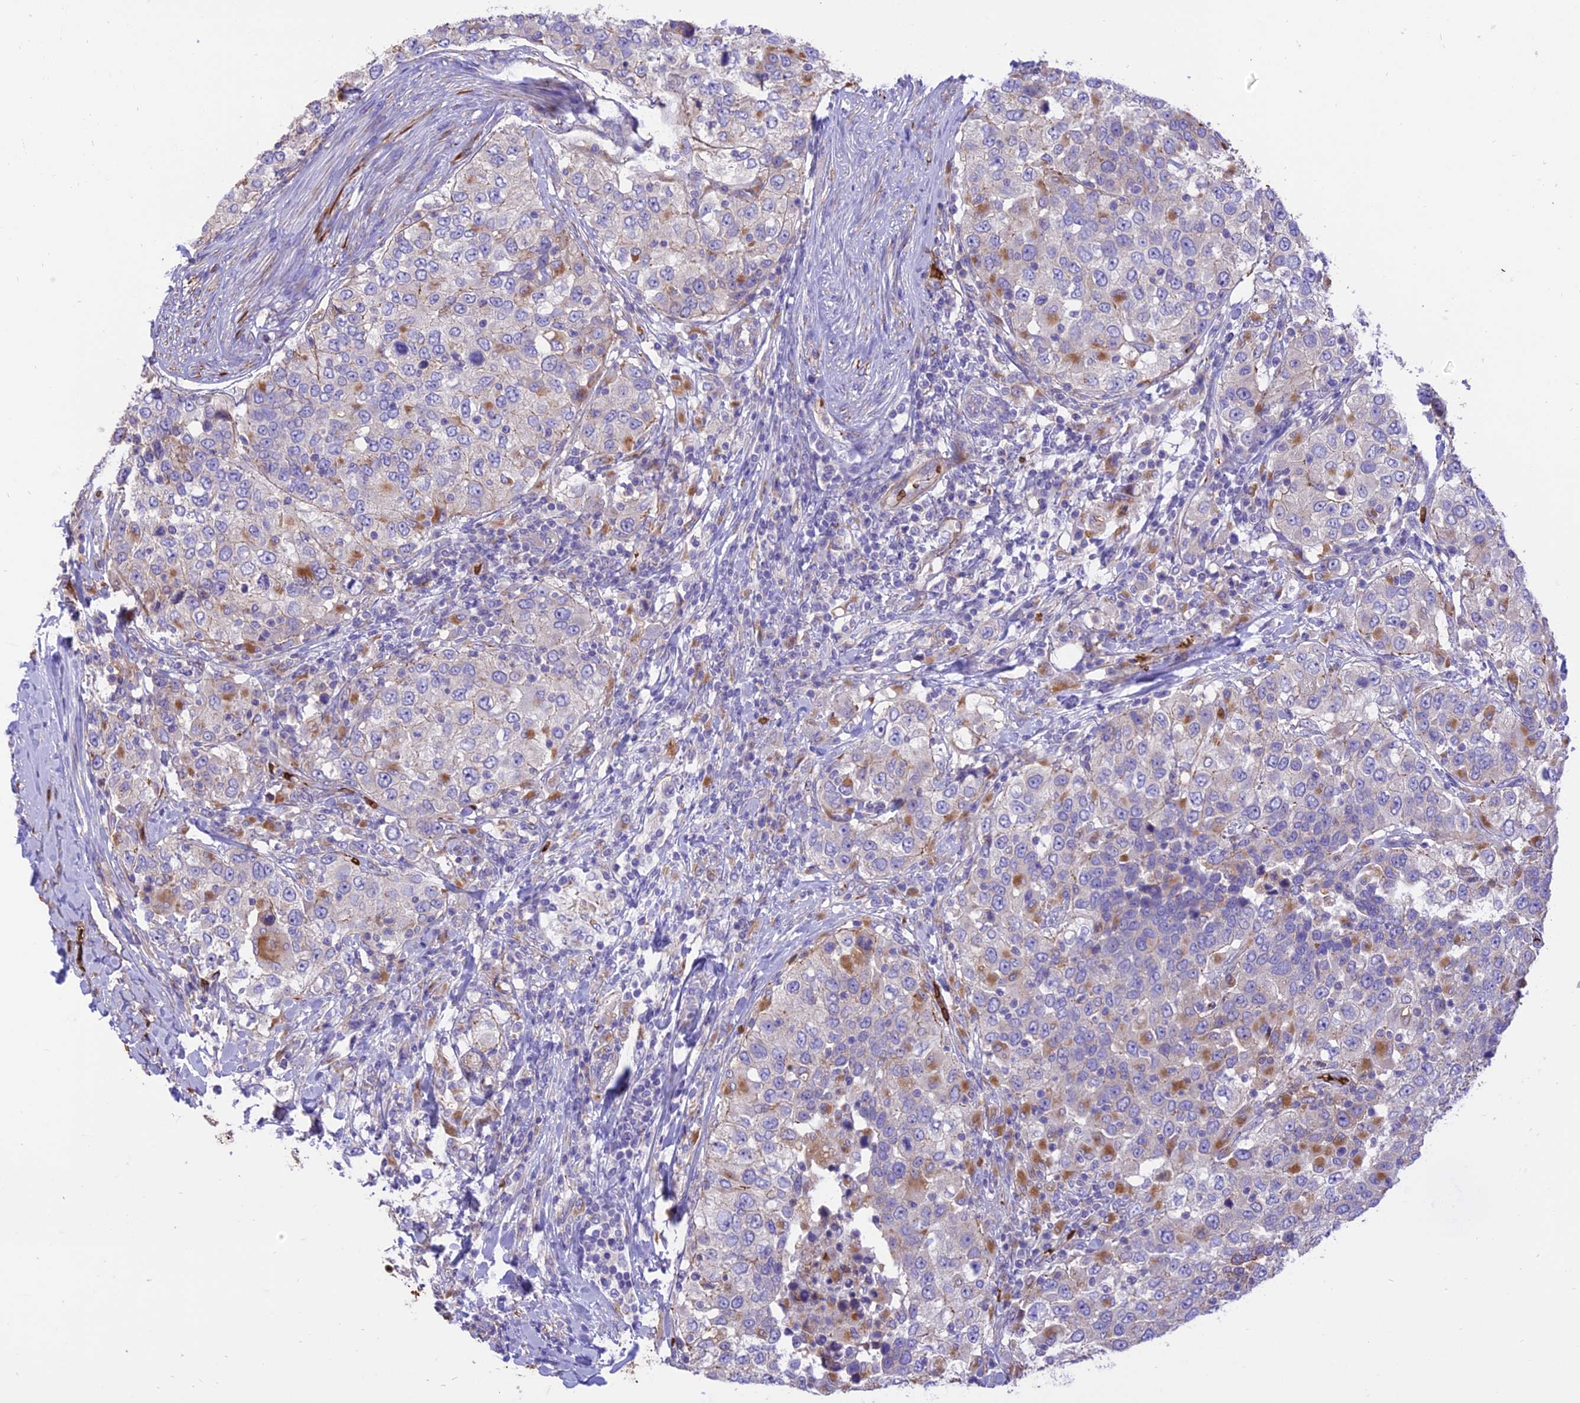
{"staining": {"intensity": "moderate", "quantity": "<25%", "location": "cytoplasmic/membranous"}, "tissue": "urothelial cancer", "cell_type": "Tumor cells", "image_type": "cancer", "snomed": [{"axis": "morphology", "description": "Urothelial carcinoma, High grade"}, {"axis": "topography", "description": "Urinary bladder"}], "caption": "The immunohistochemical stain labels moderate cytoplasmic/membranous positivity in tumor cells of urothelial cancer tissue.", "gene": "TTC4", "patient": {"sex": "female", "age": 80}}